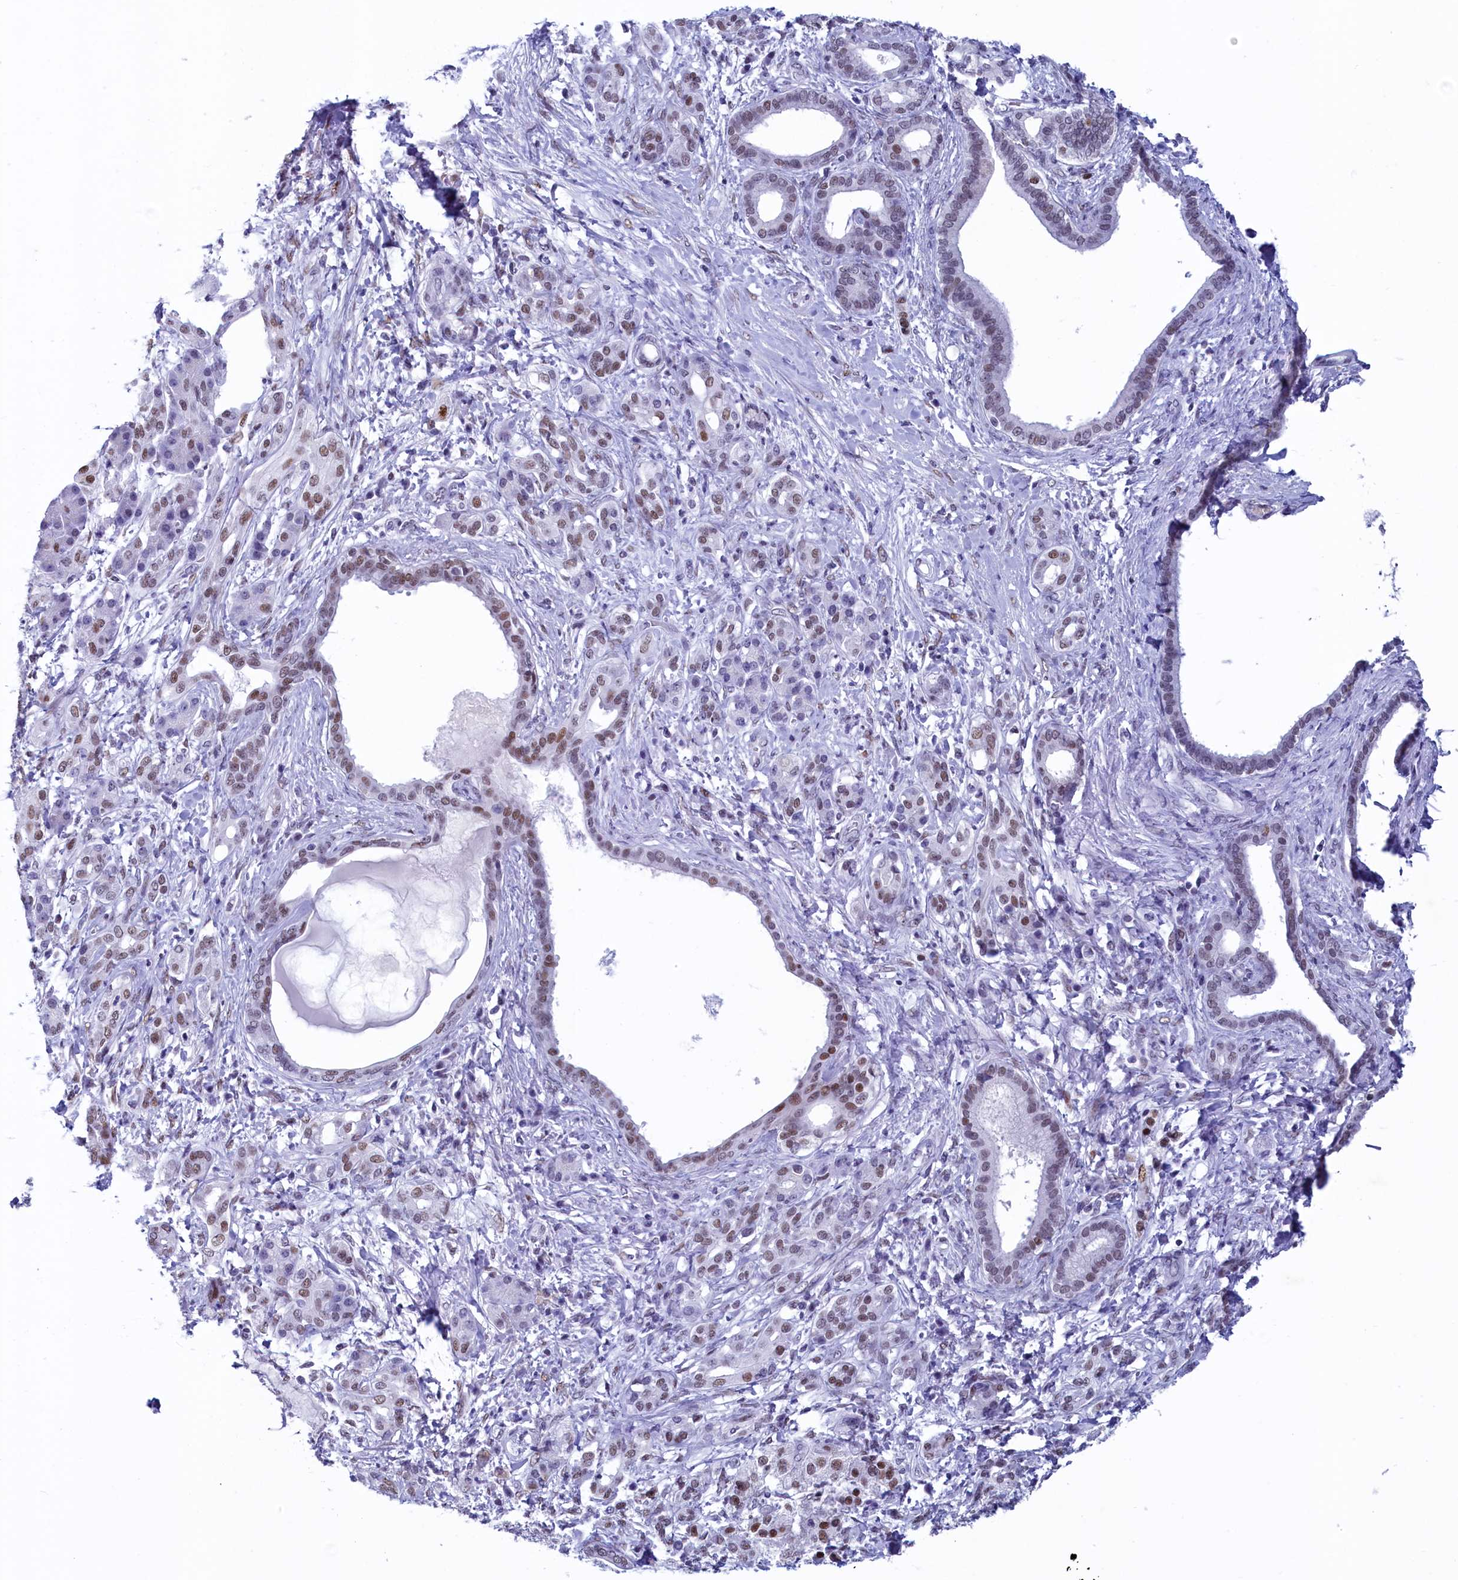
{"staining": {"intensity": "moderate", "quantity": "25%-75%", "location": "nuclear"}, "tissue": "pancreatic cancer", "cell_type": "Tumor cells", "image_type": "cancer", "snomed": [{"axis": "morphology", "description": "Adenocarcinoma, NOS"}, {"axis": "topography", "description": "Pancreas"}], "caption": "Immunohistochemical staining of pancreatic adenocarcinoma exhibits moderate nuclear protein expression in about 25%-75% of tumor cells.", "gene": "SUGP2", "patient": {"sex": "female", "age": 55}}